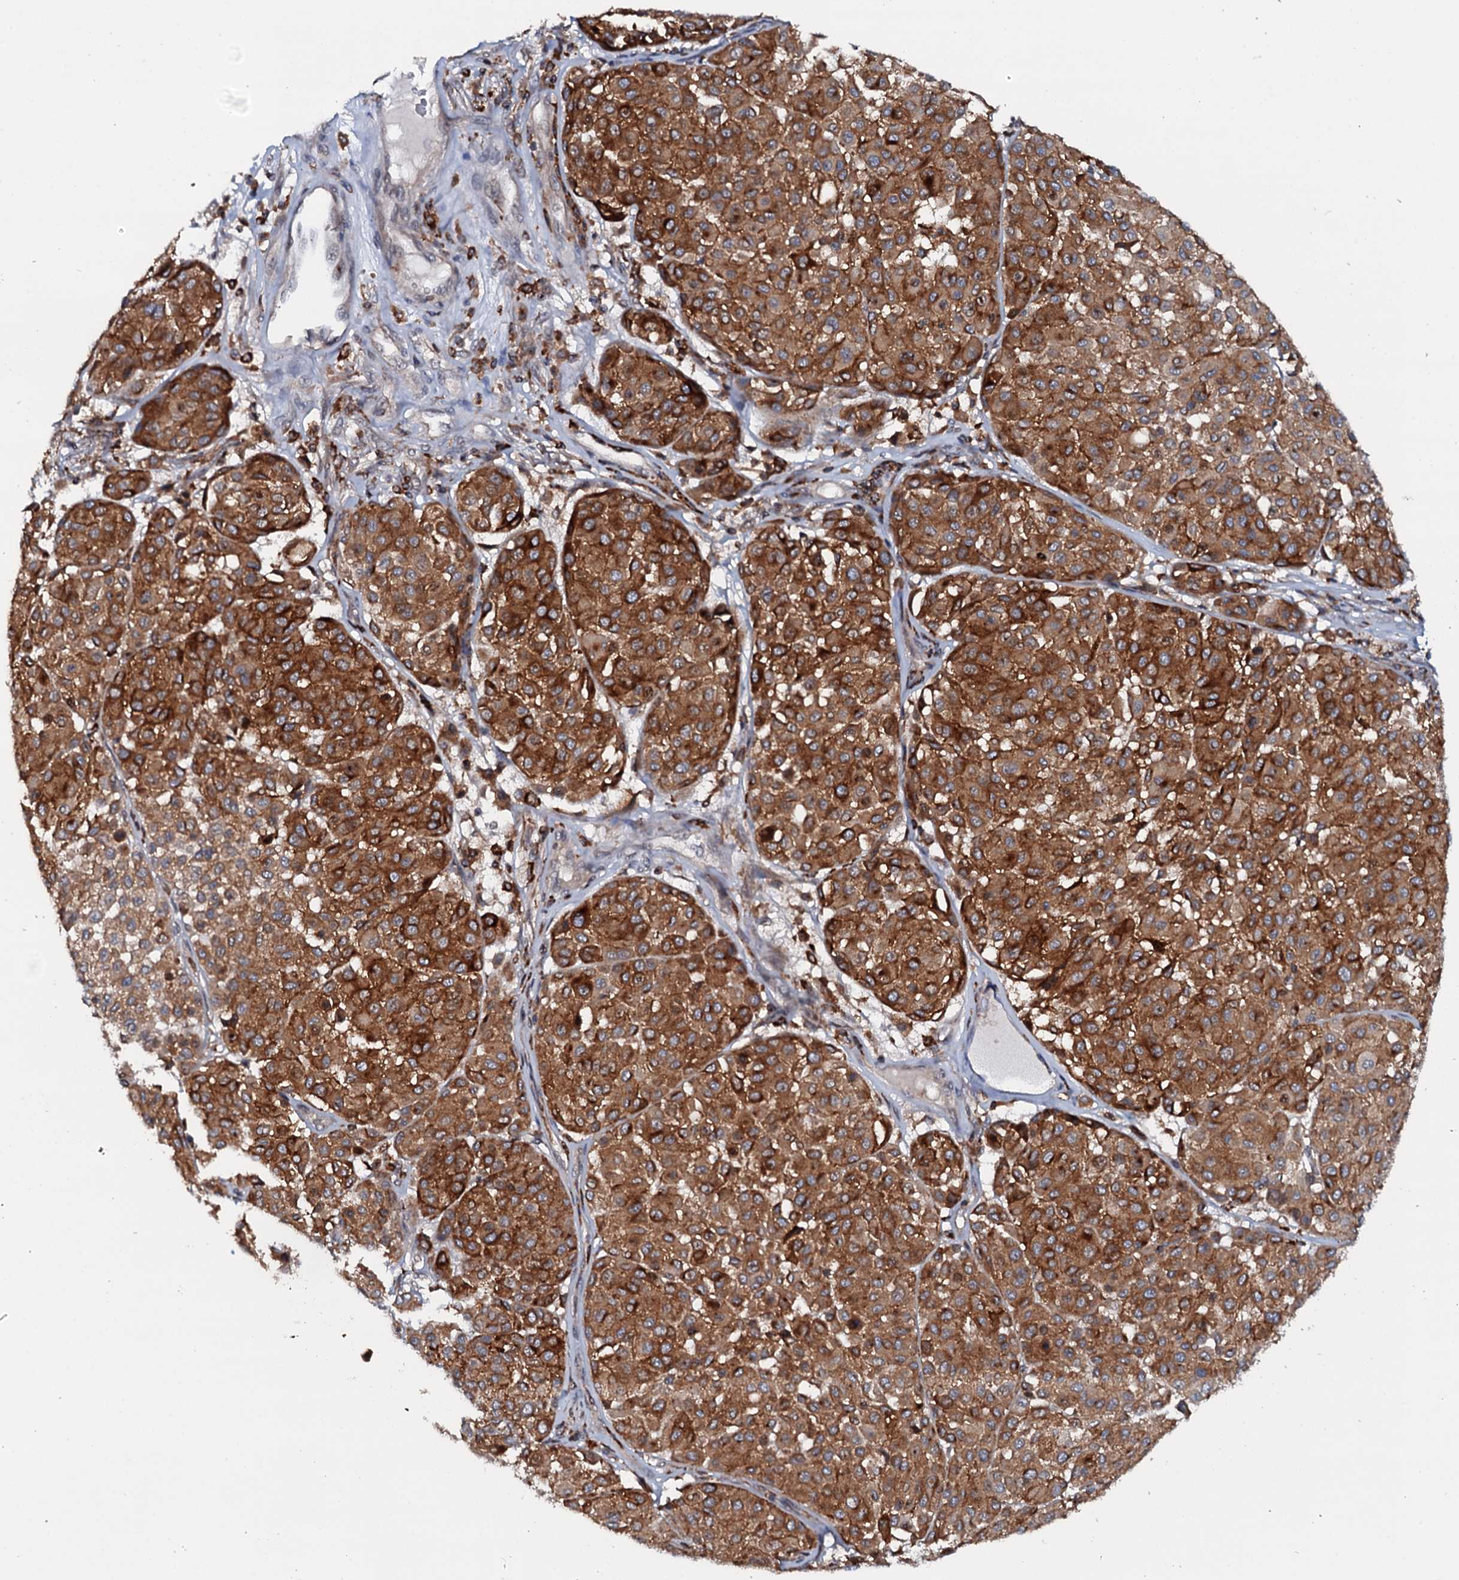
{"staining": {"intensity": "strong", "quantity": ">75%", "location": "cytoplasmic/membranous"}, "tissue": "melanoma", "cell_type": "Tumor cells", "image_type": "cancer", "snomed": [{"axis": "morphology", "description": "Malignant melanoma, Metastatic site"}, {"axis": "topography", "description": "Soft tissue"}], "caption": "A high-resolution histopathology image shows immunohistochemistry (IHC) staining of malignant melanoma (metastatic site), which reveals strong cytoplasmic/membranous expression in approximately >75% of tumor cells.", "gene": "VAMP8", "patient": {"sex": "male", "age": 41}}